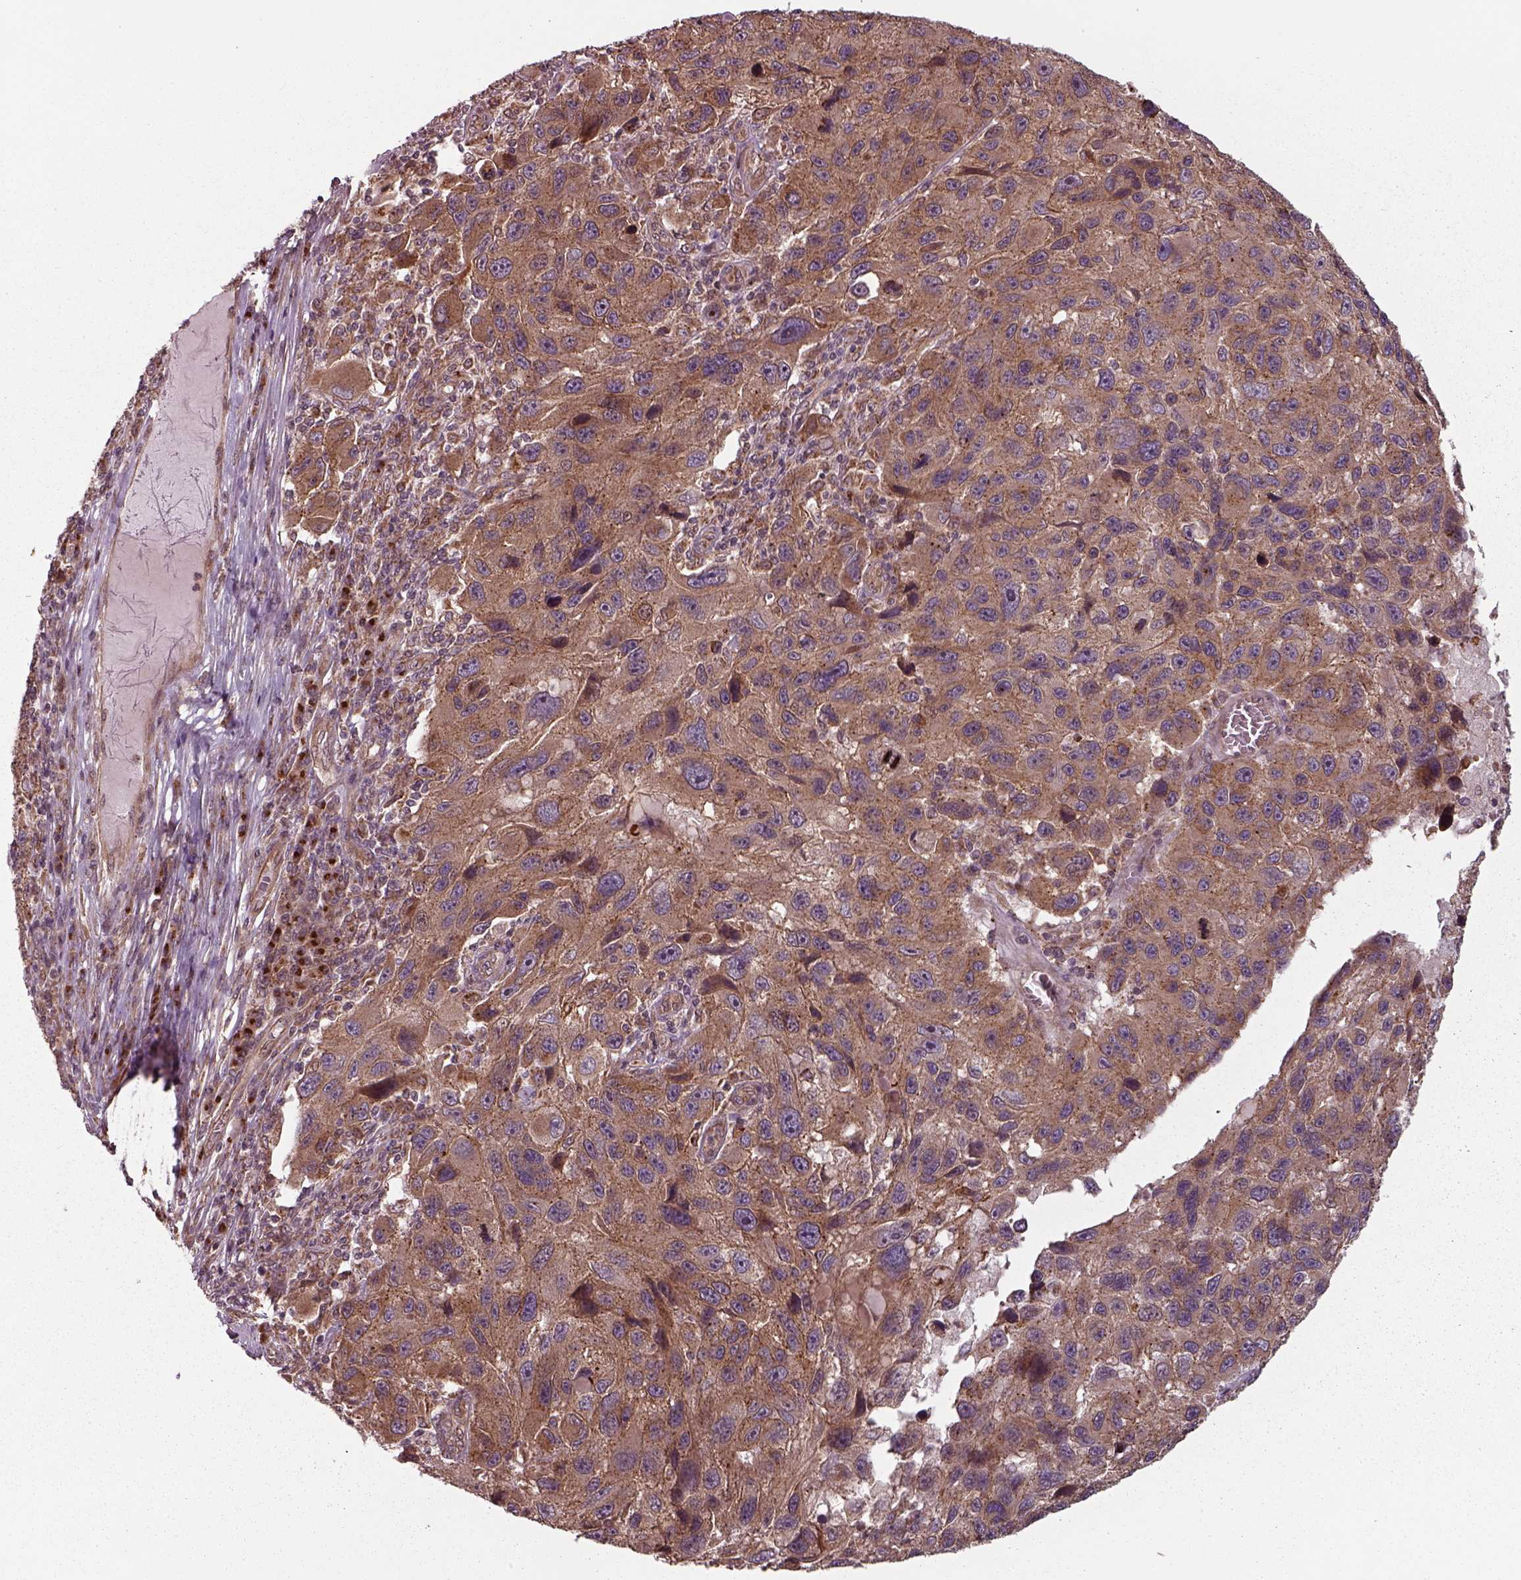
{"staining": {"intensity": "moderate", "quantity": ">75%", "location": "cytoplasmic/membranous"}, "tissue": "melanoma", "cell_type": "Tumor cells", "image_type": "cancer", "snomed": [{"axis": "morphology", "description": "Malignant melanoma, NOS"}, {"axis": "topography", "description": "Skin"}], "caption": "The photomicrograph exhibits immunohistochemical staining of melanoma. There is moderate cytoplasmic/membranous staining is identified in approximately >75% of tumor cells.", "gene": "CHMP3", "patient": {"sex": "male", "age": 53}}